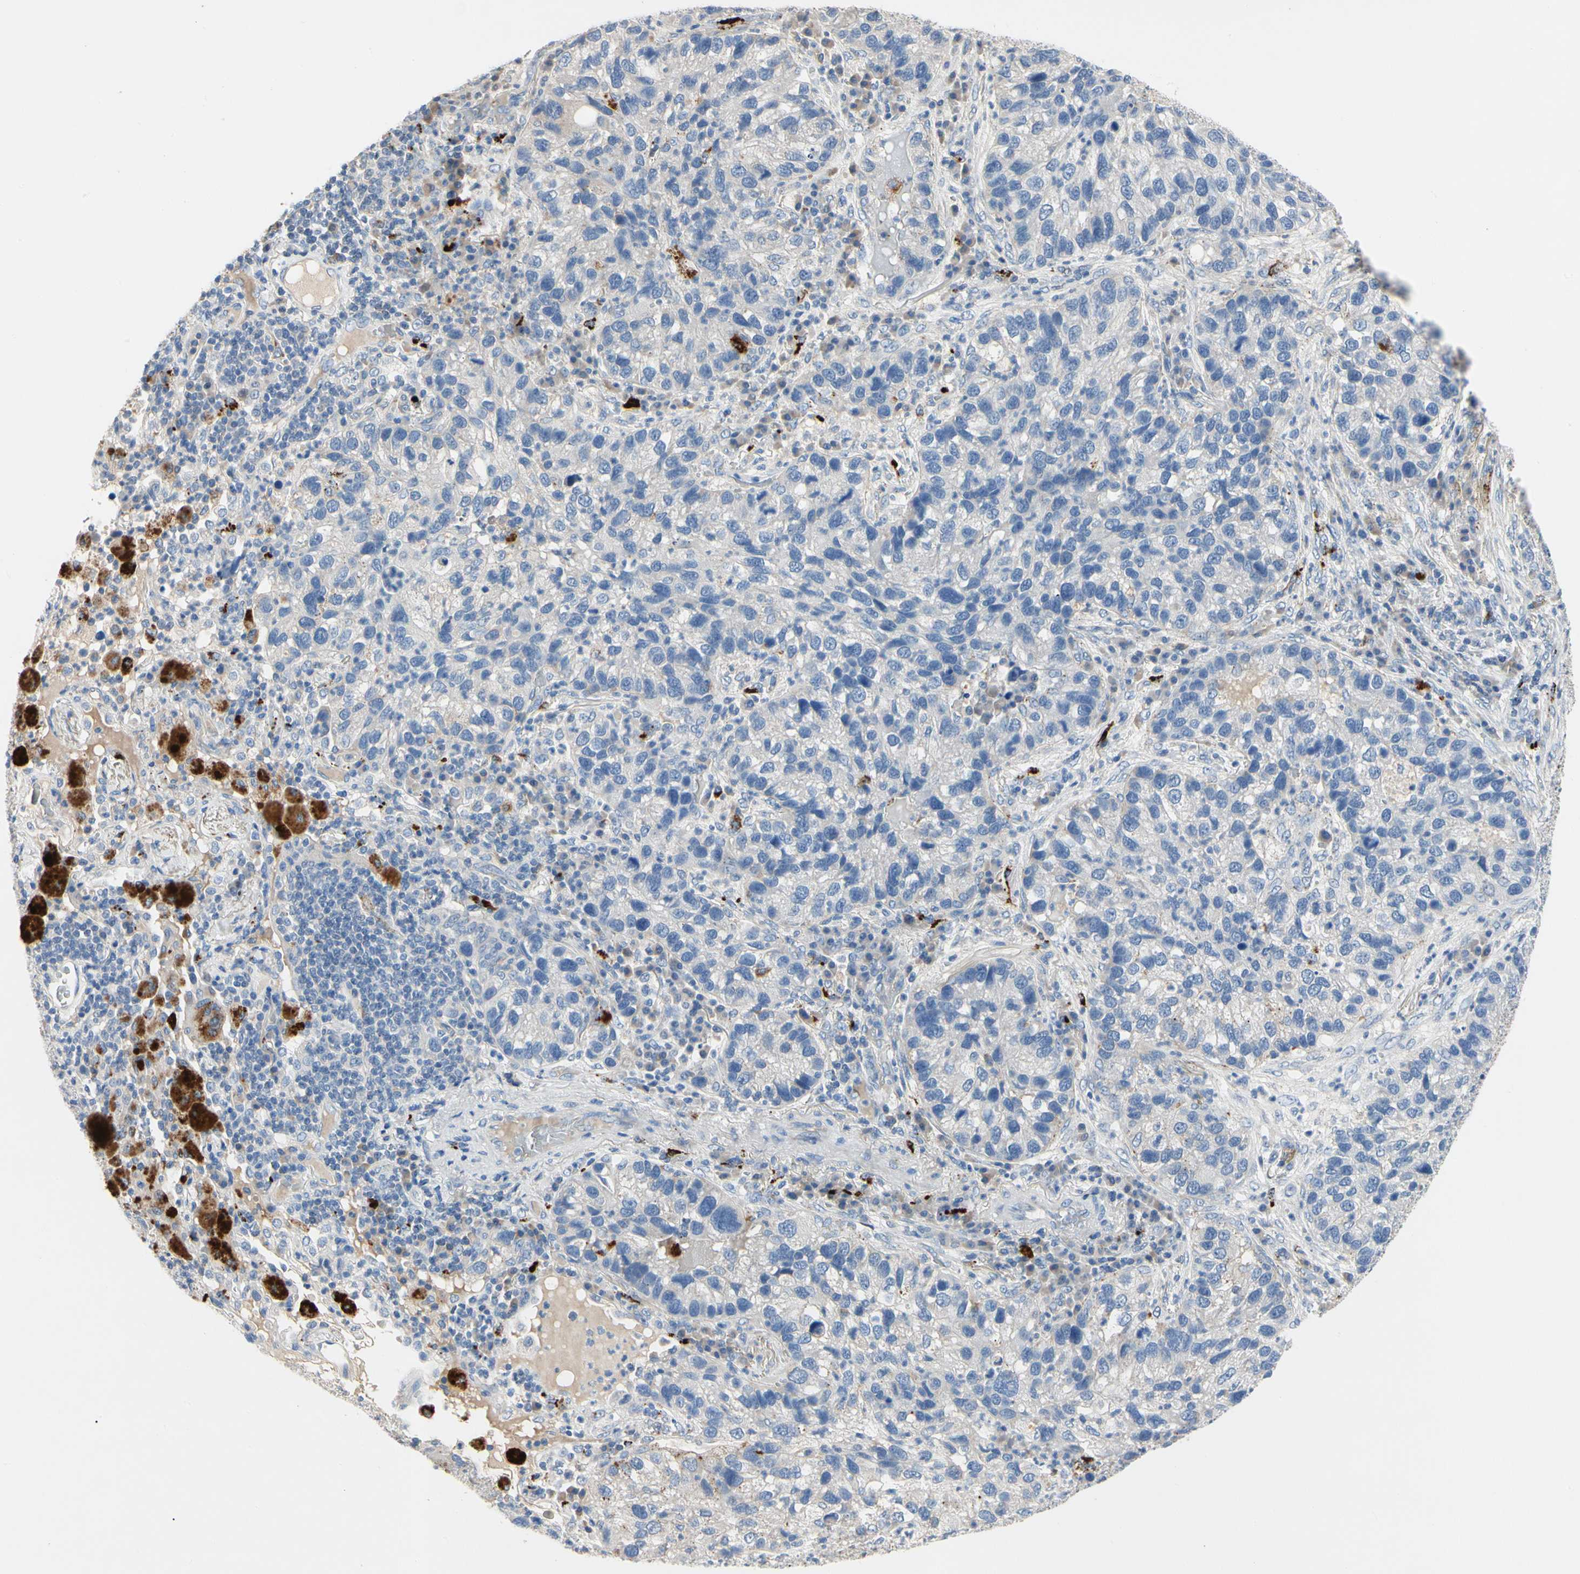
{"staining": {"intensity": "negative", "quantity": "none", "location": "none"}, "tissue": "lung cancer", "cell_type": "Tumor cells", "image_type": "cancer", "snomed": [{"axis": "morphology", "description": "Normal tissue, NOS"}, {"axis": "morphology", "description": "Adenocarcinoma, NOS"}, {"axis": "topography", "description": "Bronchus"}, {"axis": "topography", "description": "Lung"}], "caption": "Immunohistochemistry of human lung cancer (adenocarcinoma) shows no positivity in tumor cells.", "gene": "RETSAT", "patient": {"sex": "male", "age": 54}}